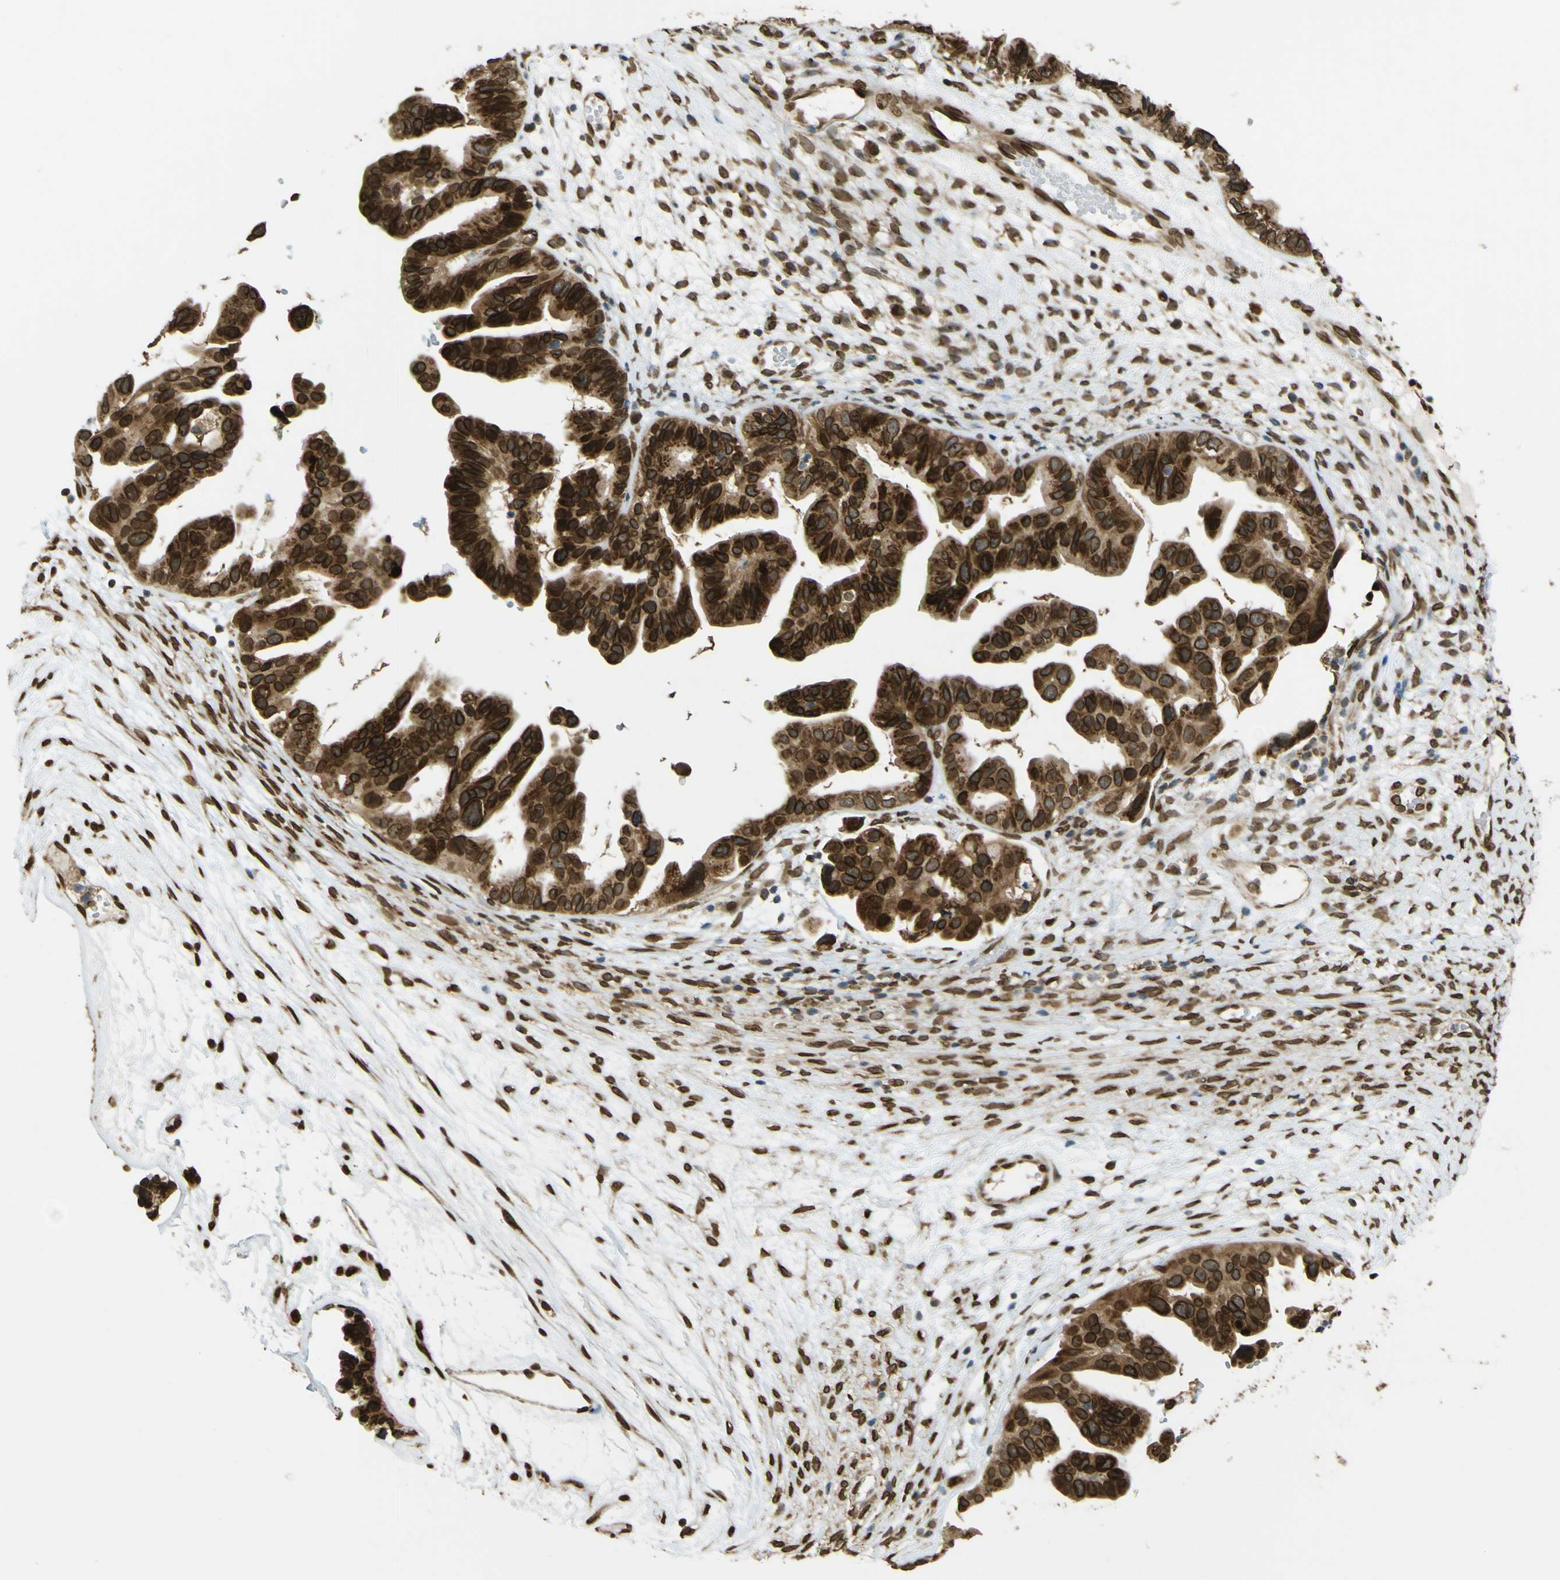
{"staining": {"intensity": "strong", "quantity": ">75%", "location": "cytoplasmic/membranous,nuclear"}, "tissue": "ovarian cancer", "cell_type": "Tumor cells", "image_type": "cancer", "snomed": [{"axis": "morphology", "description": "Cystadenocarcinoma, serous, NOS"}, {"axis": "topography", "description": "Ovary"}], "caption": "A high amount of strong cytoplasmic/membranous and nuclear staining is seen in approximately >75% of tumor cells in serous cystadenocarcinoma (ovarian) tissue.", "gene": "GALNT1", "patient": {"sex": "female", "age": 56}}